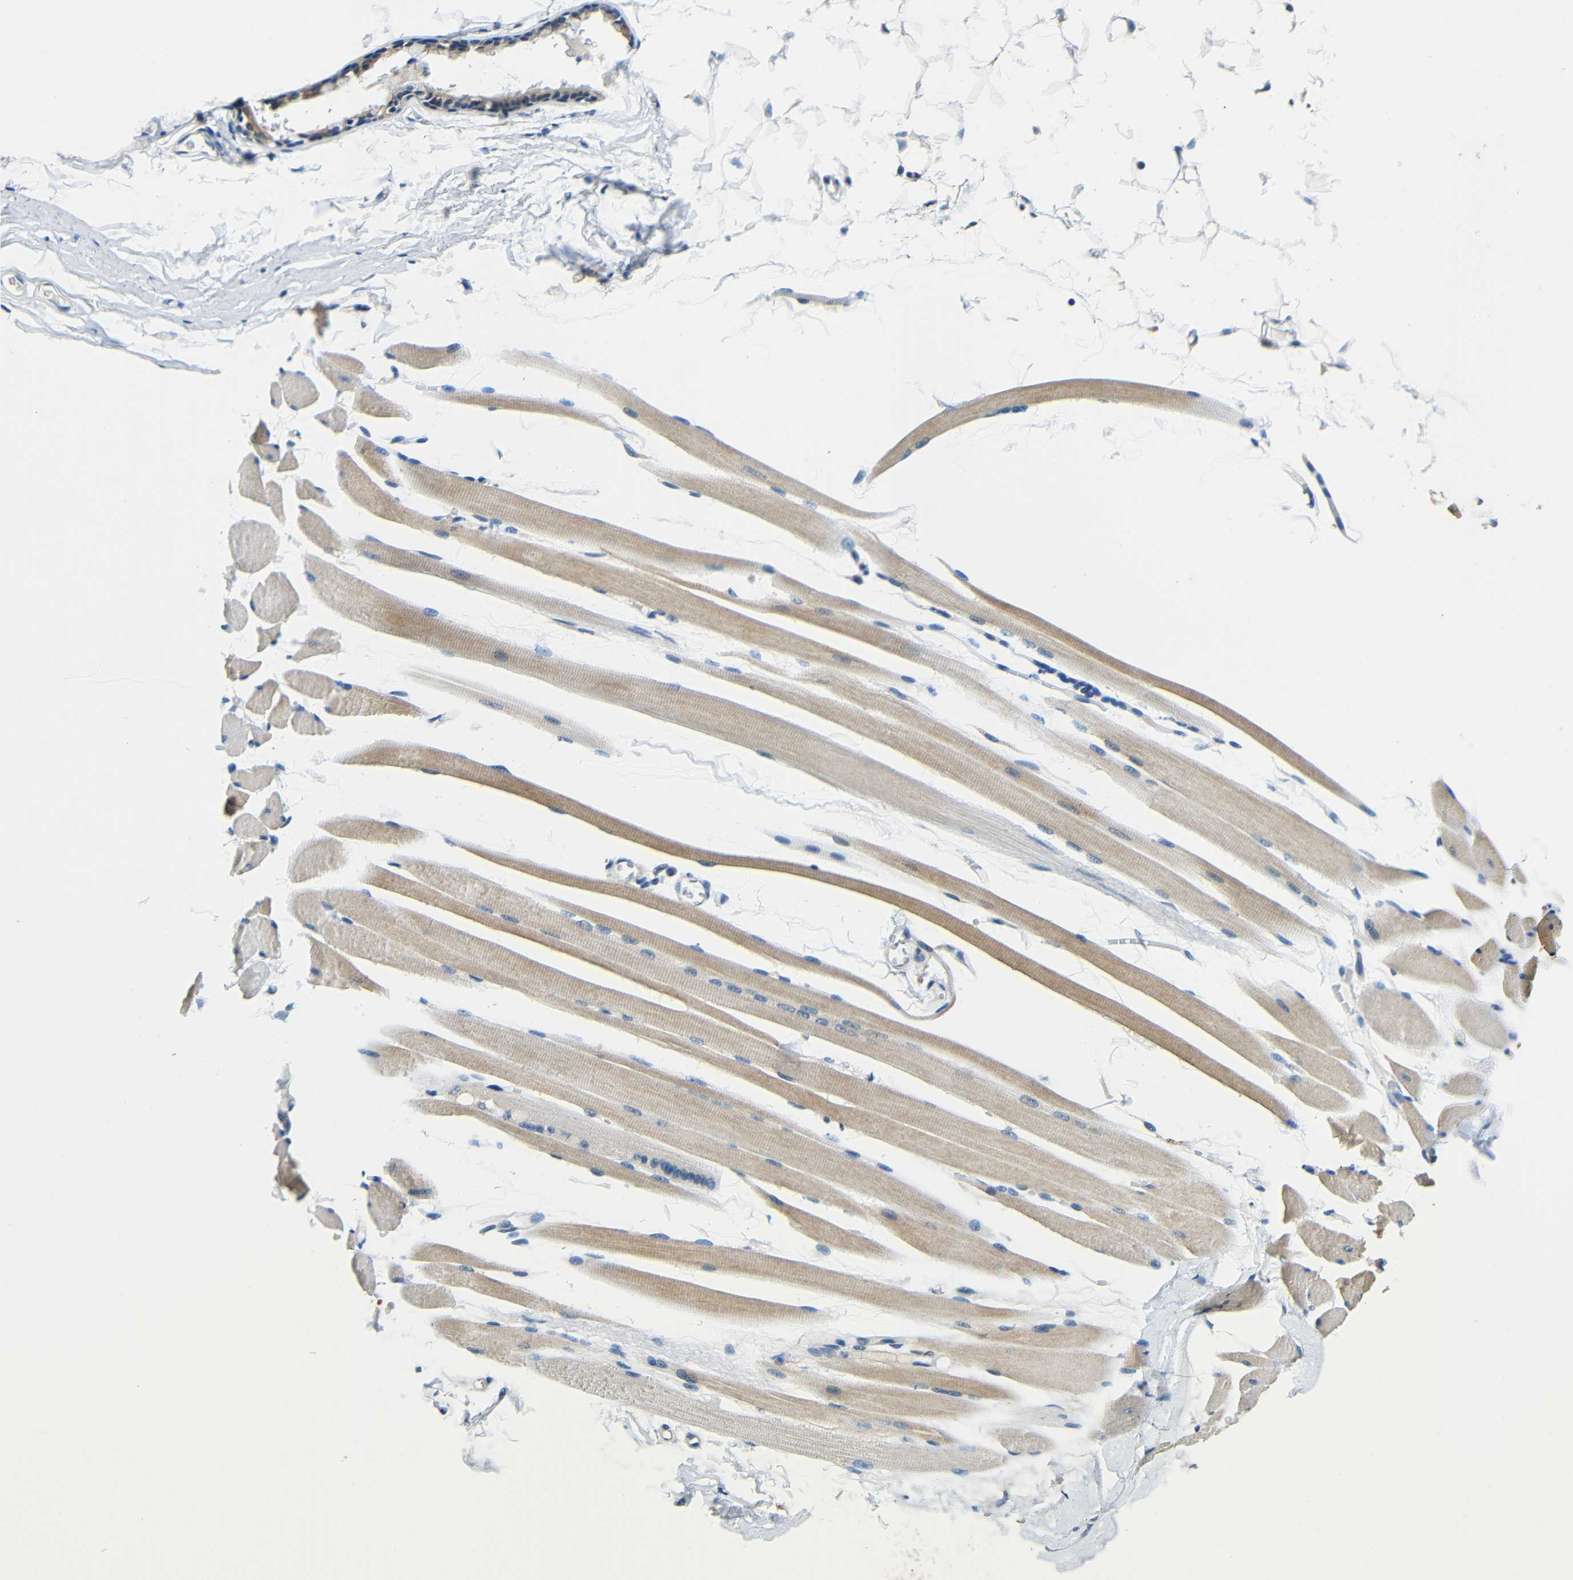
{"staining": {"intensity": "weak", "quantity": "25%-75%", "location": "cytoplasmic/membranous"}, "tissue": "skeletal muscle", "cell_type": "Myocytes", "image_type": "normal", "snomed": [{"axis": "morphology", "description": "Normal tissue, NOS"}, {"axis": "topography", "description": "Skeletal muscle"}, {"axis": "topography", "description": "Oral tissue"}, {"axis": "topography", "description": "Peripheral nerve tissue"}], "caption": "Myocytes display low levels of weak cytoplasmic/membranous expression in about 25%-75% of cells in normal human skeletal muscle. (Stains: DAB in brown, nuclei in blue, Microscopy: brightfield microscopy at high magnification).", "gene": "FMO5", "patient": {"sex": "female", "age": 84}}